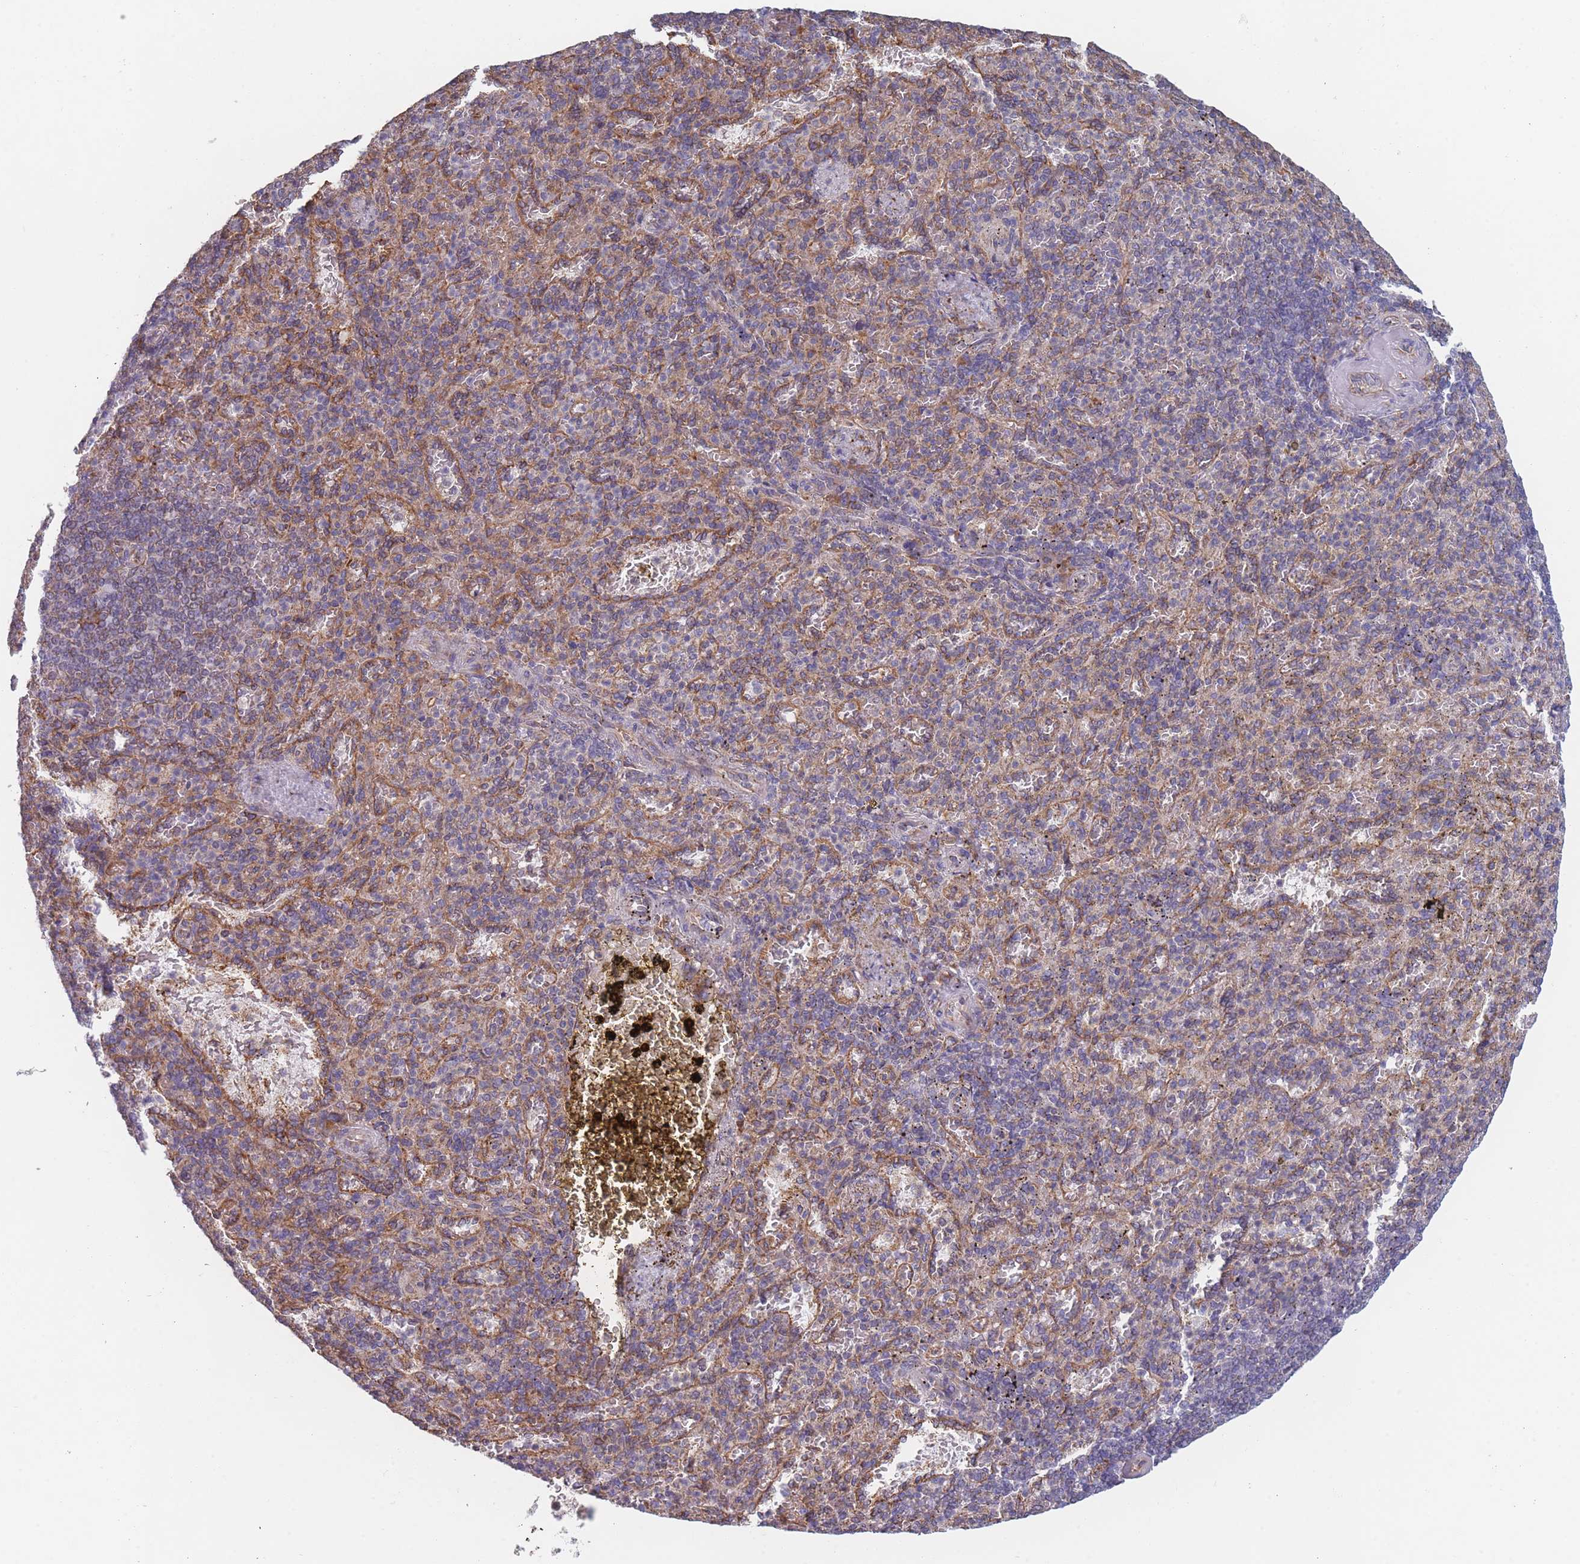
{"staining": {"intensity": "negative", "quantity": "none", "location": "none"}, "tissue": "spleen", "cell_type": "Cells in red pulp", "image_type": "normal", "snomed": [{"axis": "morphology", "description": "Normal tissue, NOS"}, {"axis": "topography", "description": "Spleen"}], "caption": "An immunohistochemistry micrograph of benign spleen is shown. There is no staining in cells in red pulp of spleen.", "gene": "OR7C2", "patient": {"sex": "female", "age": 74}}